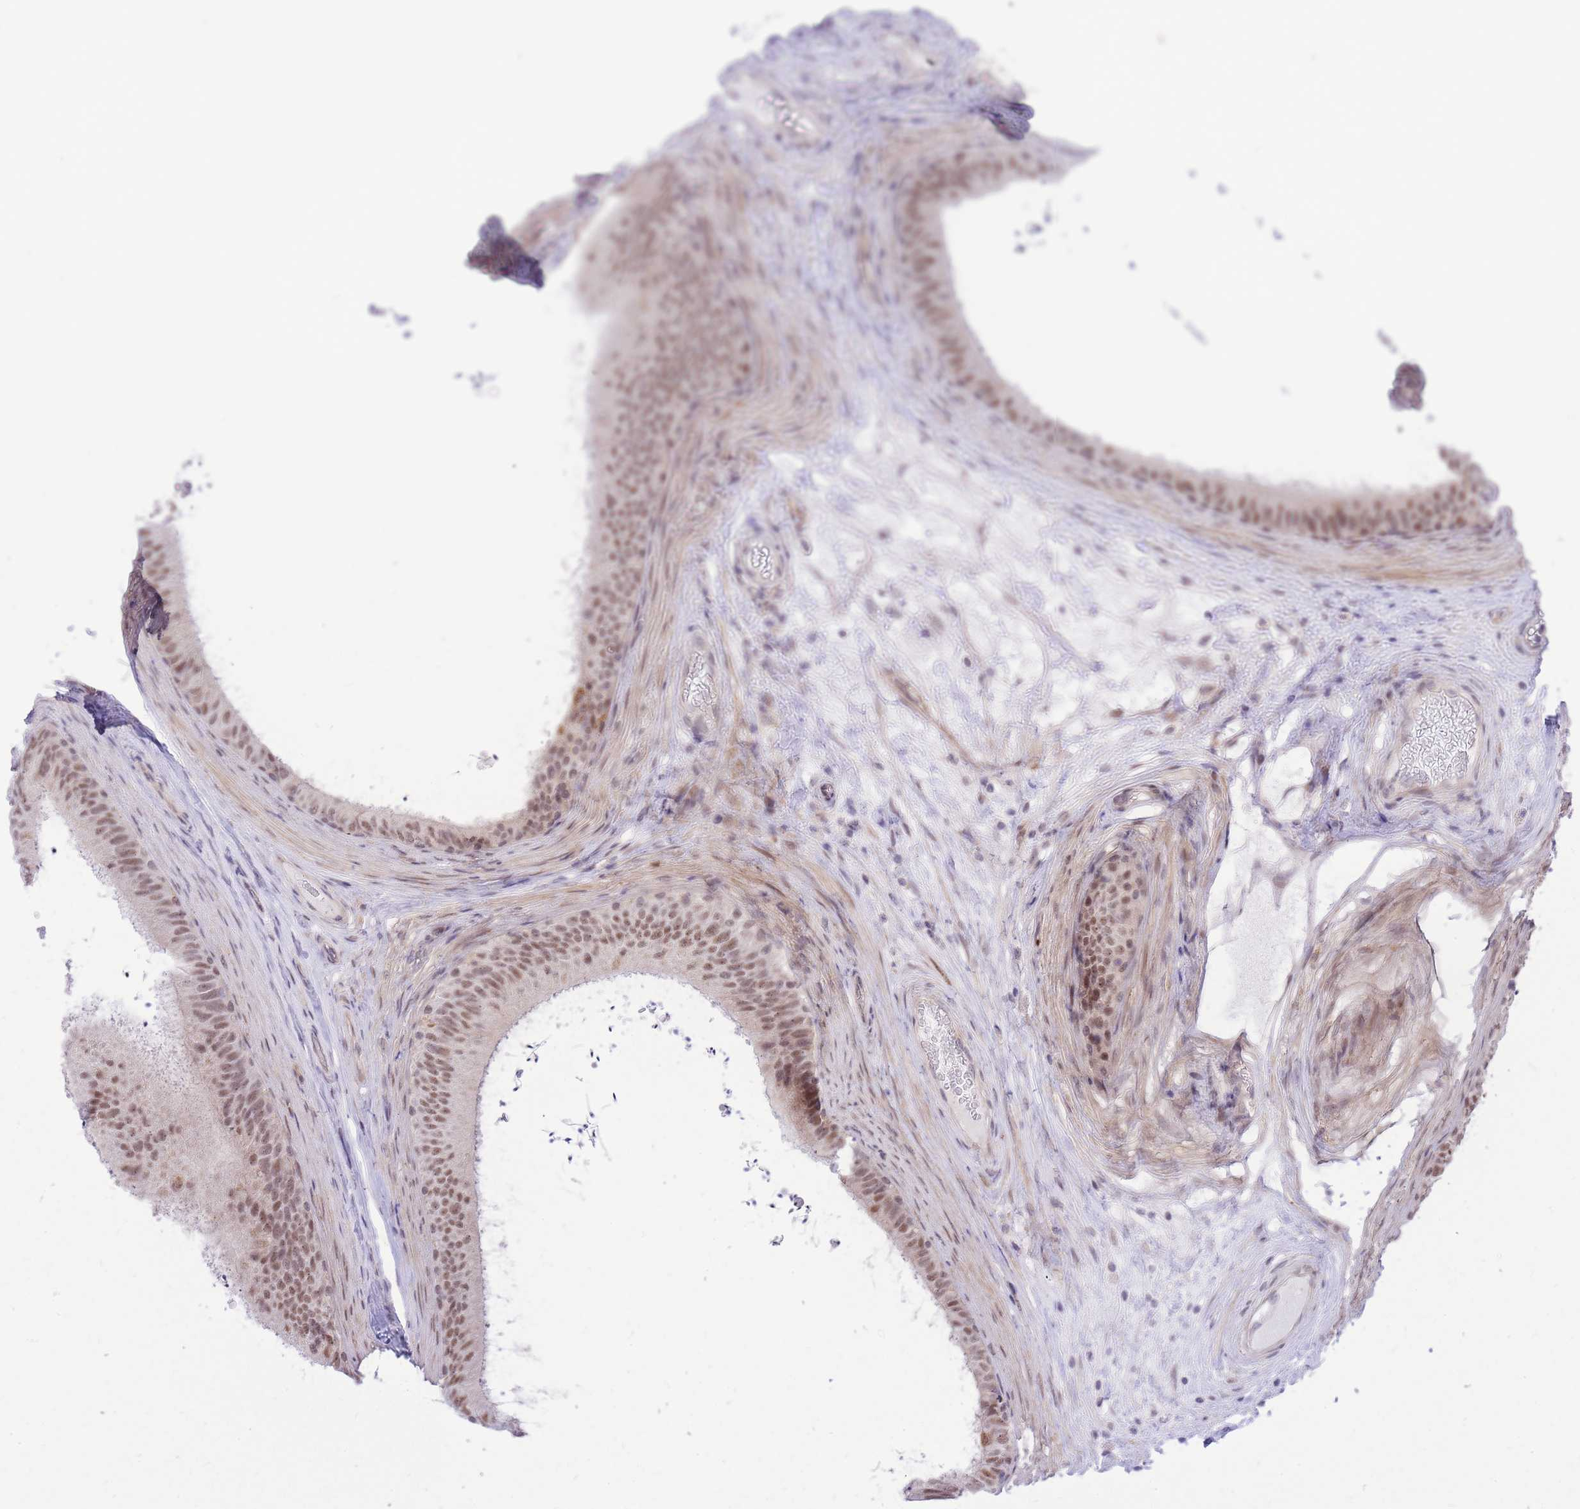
{"staining": {"intensity": "moderate", "quantity": ">75%", "location": "nuclear"}, "tissue": "epididymis", "cell_type": "Glandular cells", "image_type": "normal", "snomed": [{"axis": "morphology", "description": "Normal tissue, NOS"}, {"axis": "topography", "description": "Testis"}, {"axis": "topography", "description": "Epididymis"}], "caption": "Moderate nuclear protein positivity is seen in about >75% of glandular cells in epididymis.", "gene": "MINDY2", "patient": {"sex": "male", "age": 41}}